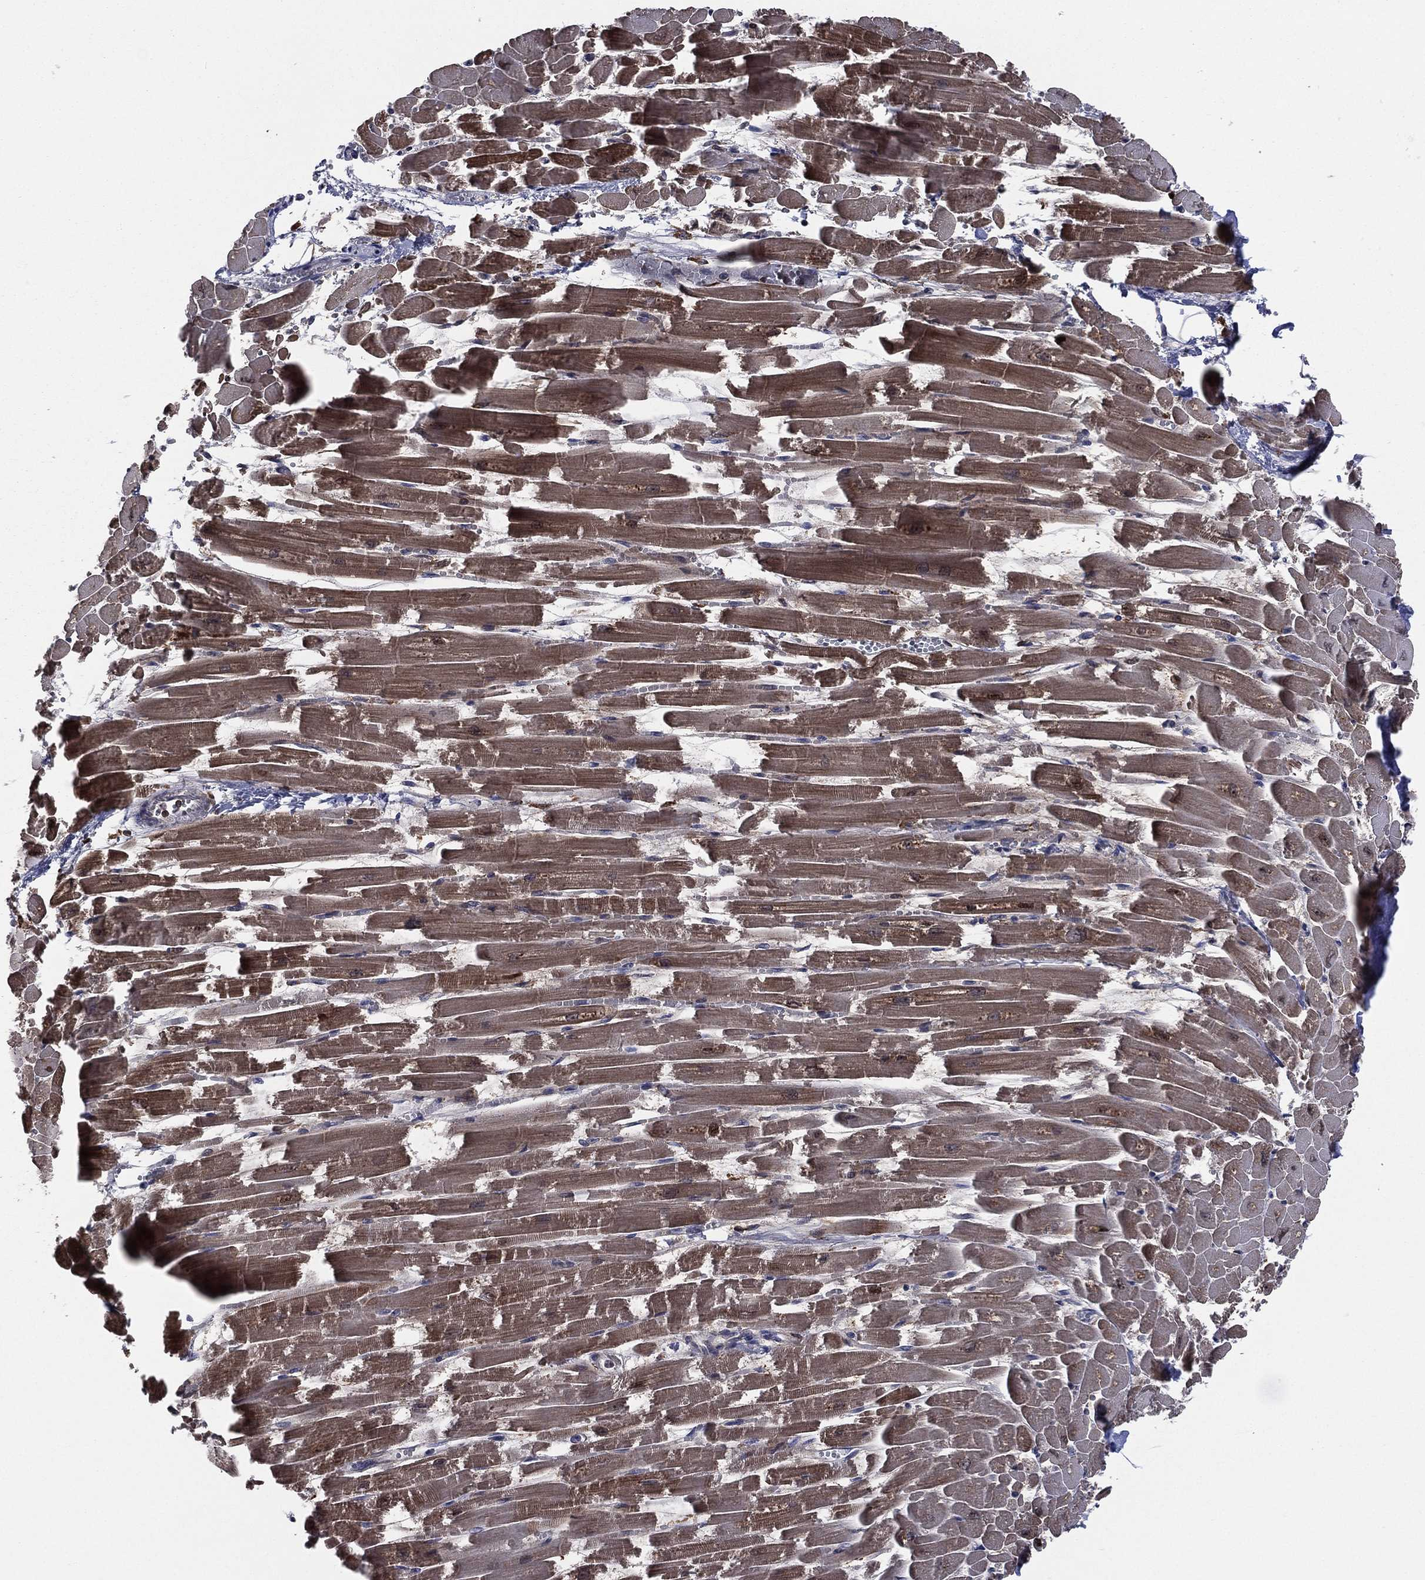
{"staining": {"intensity": "moderate", "quantity": "25%-75%", "location": "cytoplasmic/membranous"}, "tissue": "heart muscle", "cell_type": "Cardiomyocytes", "image_type": "normal", "snomed": [{"axis": "morphology", "description": "Normal tissue, NOS"}, {"axis": "topography", "description": "Heart"}], "caption": "Approximately 25%-75% of cardiomyocytes in normal heart muscle reveal moderate cytoplasmic/membranous protein staining as visualized by brown immunohistochemical staining.", "gene": "C2orf76", "patient": {"sex": "female", "age": 52}}